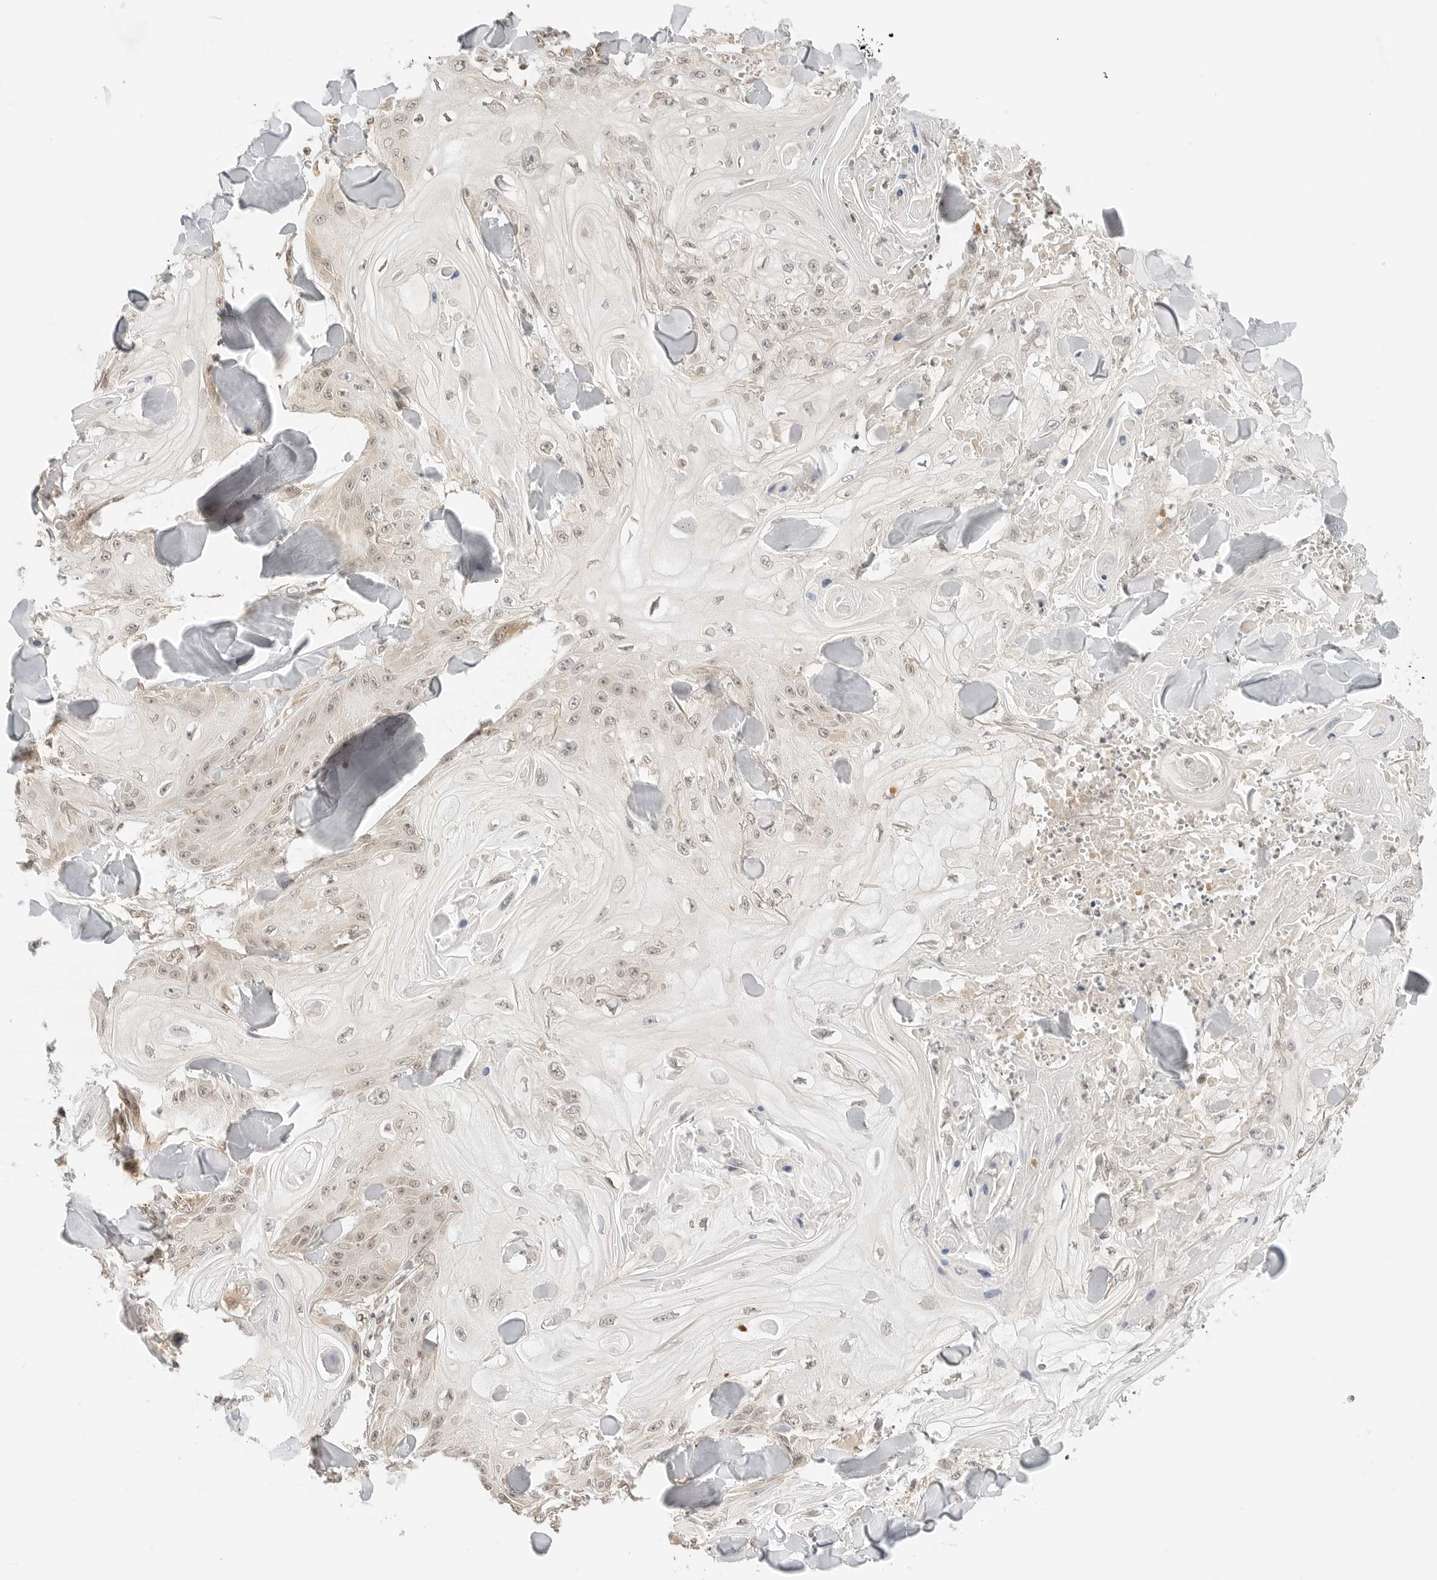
{"staining": {"intensity": "weak", "quantity": "<25%", "location": "nuclear"}, "tissue": "skin cancer", "cell_type": "Tumor cells", "image_type": "cancer", "snomed": [{"axis": "morphology", "description": "Squamous cell carcinoma, NOS"}, {"axis": "topography", "description": "Skin"}], "caption": "This is an IHC micrograph of human squamous cell carcinoma (skin). There is no positivity in tumor cells.", "gene": "POLH", "patient": {"sex": "male", "age": 74}}